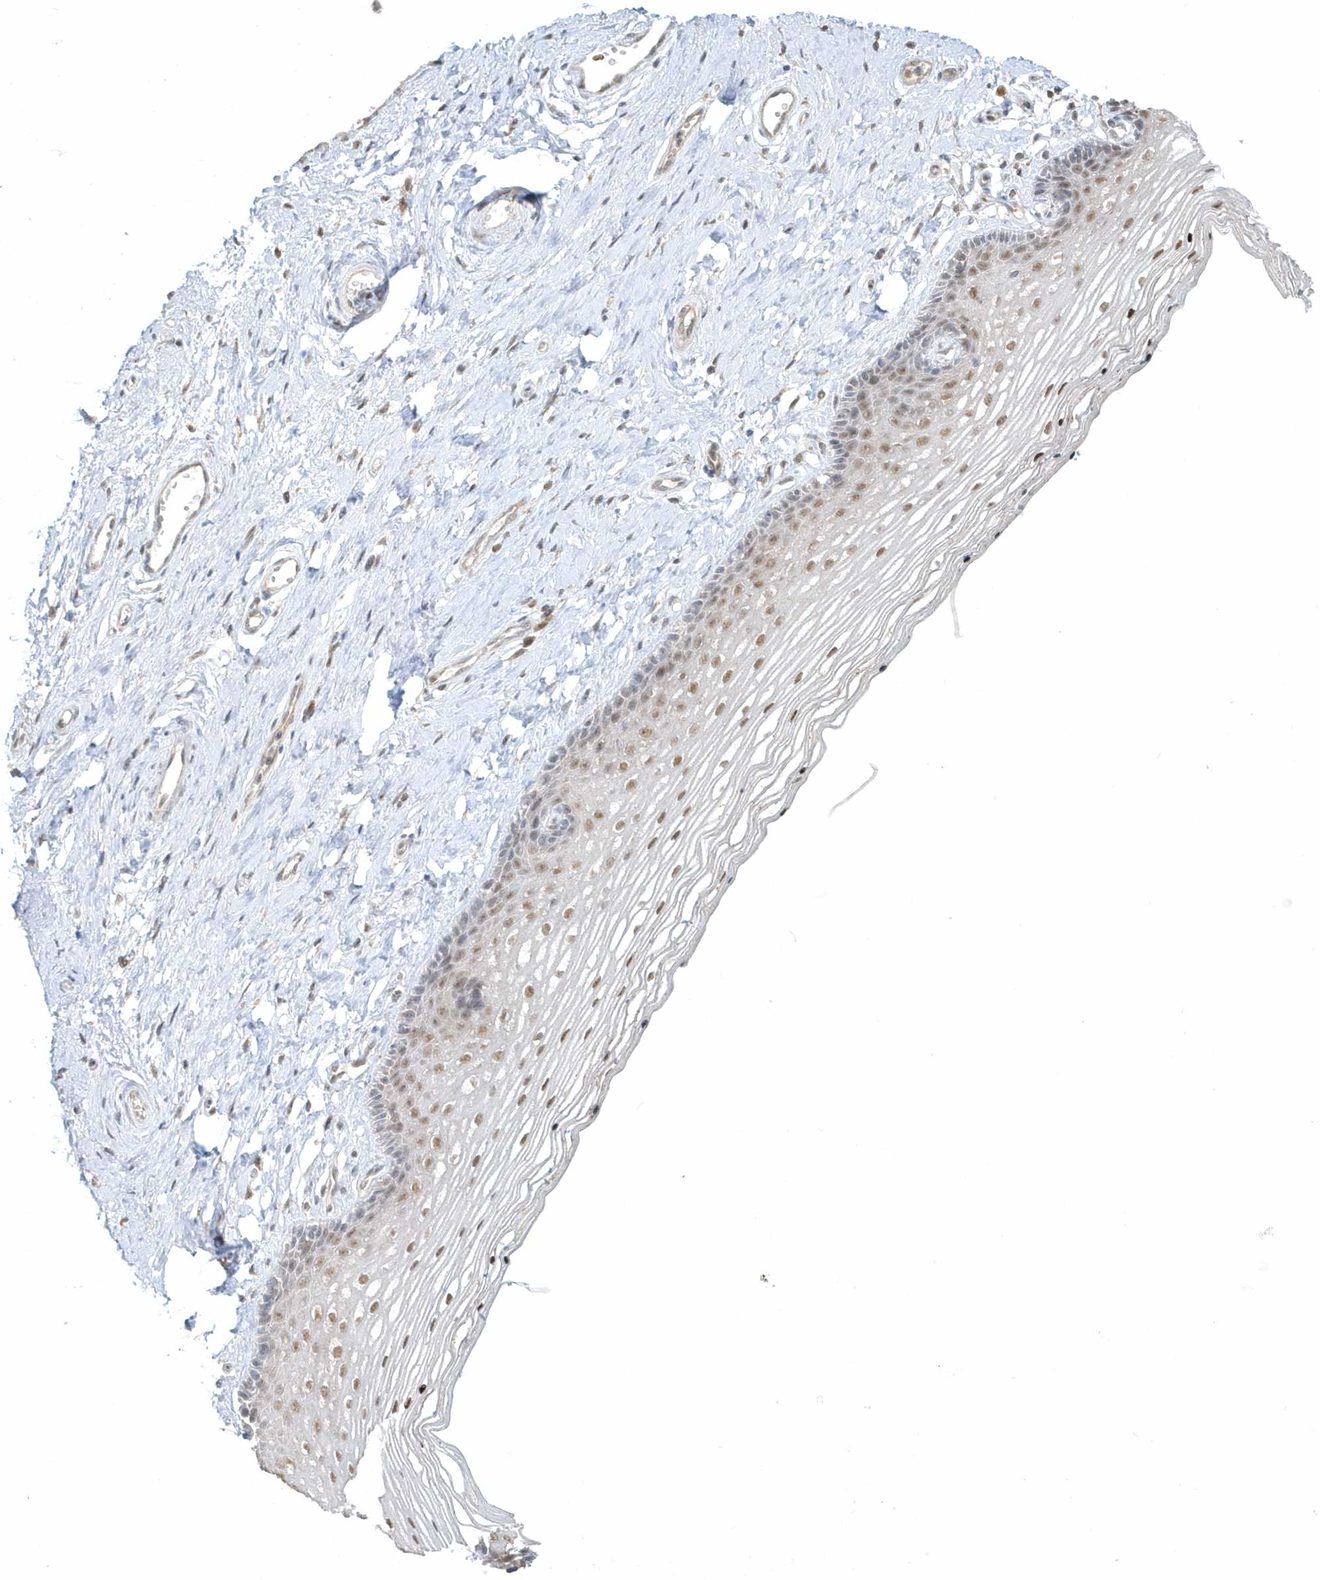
{"staining": {"intensity": "moderate", "quantity": "25%-75%", "location": "nuclear"}, "tissue": "vagina", "cell_type": "Squamous epithelial cells", "image_type": "normal", "snomed": [{"axis": "morphology", "description": "Normal tissue, NOS"}, {"axis": "topography", "description": "Vagina"}], "caption": "Brown immunohistochemical staining in benign vagina reveals moderate nuclear staining in approximately 25%-75% of squamous epithelial cells.", "gene": "PSMD6", "patient": {"sex": "female", "age": 46}}